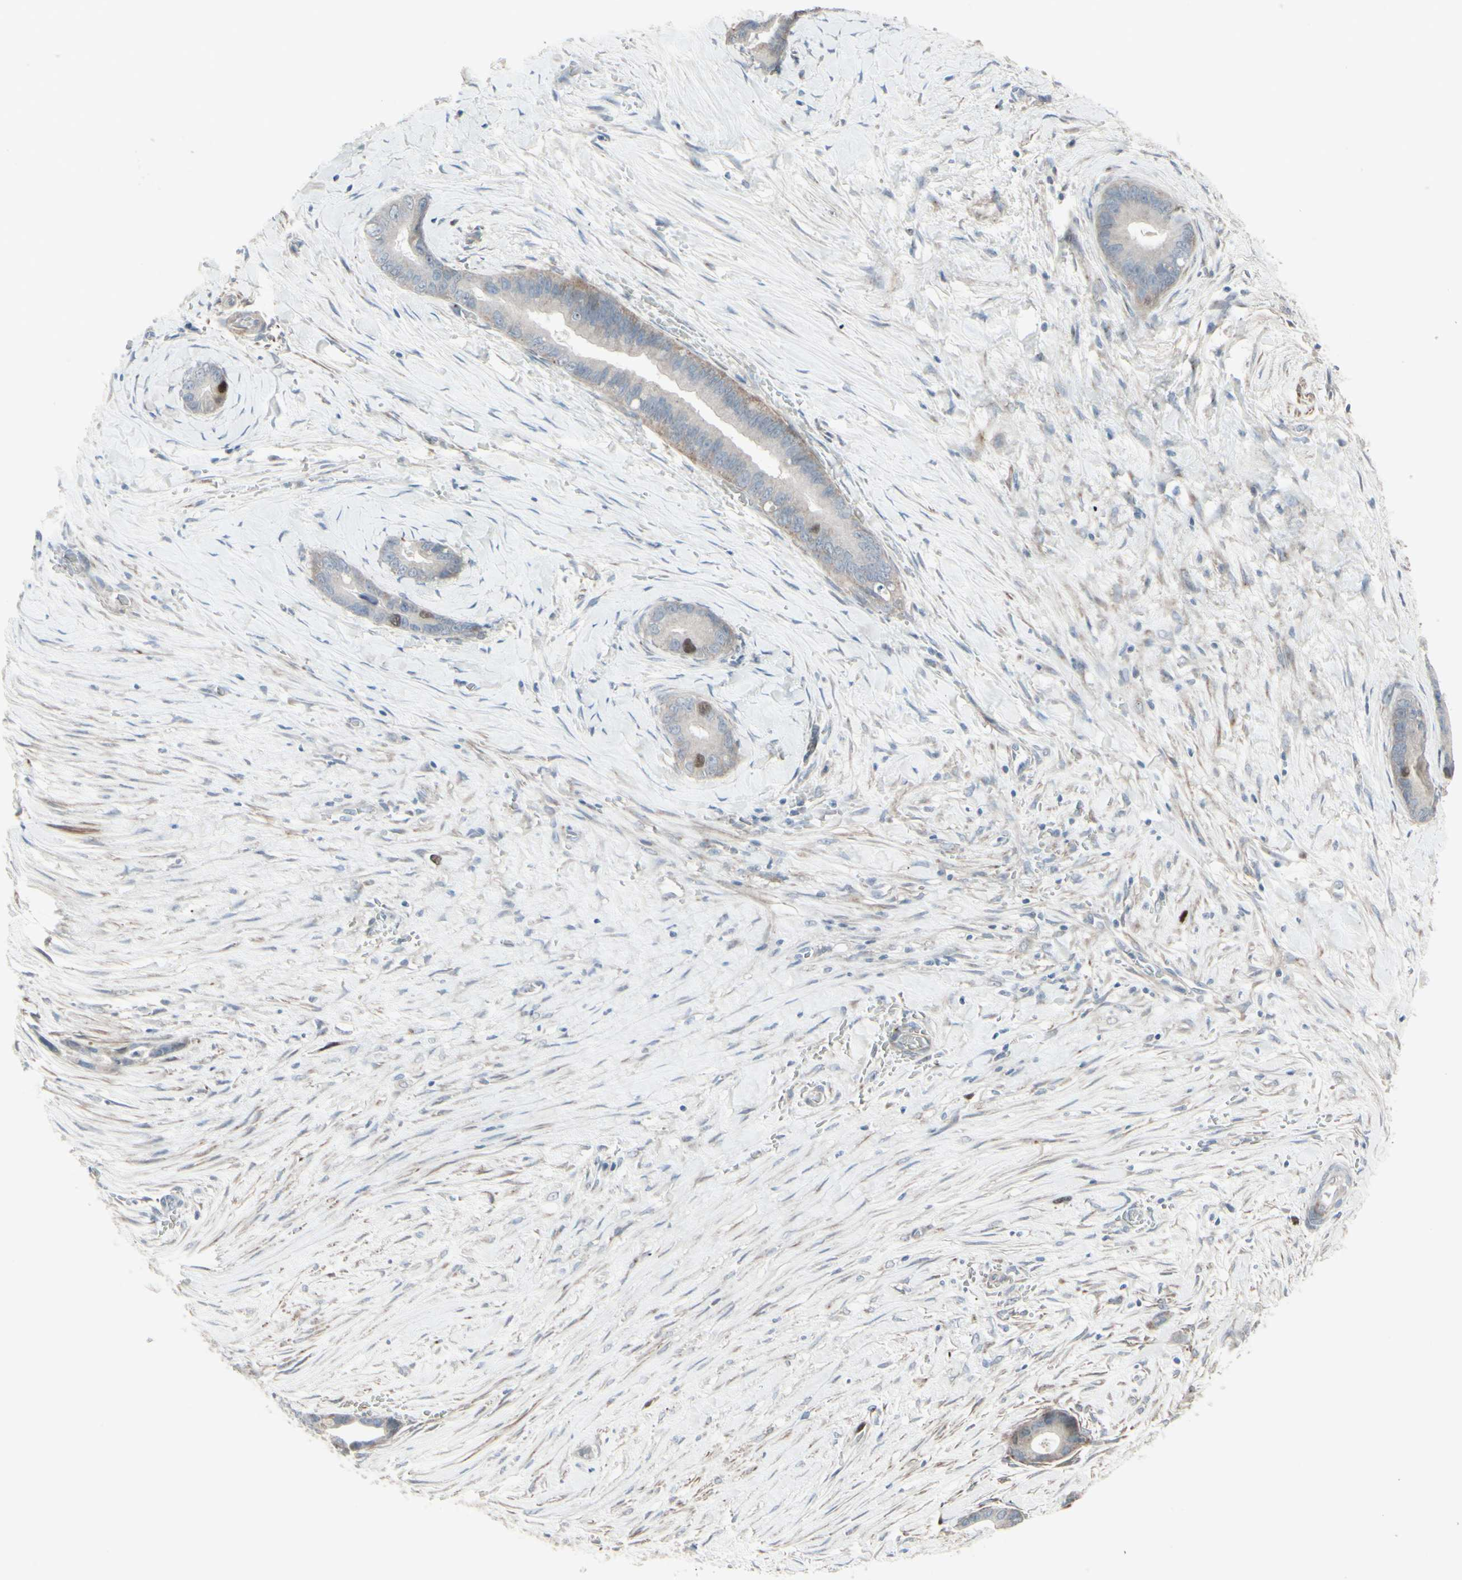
{"staining": {"intensity": "moderate", "quantity": "<25%", "location": "nuclear"}, "tissue": "liver cancer", "cell_type": "Tumor cells", "image_type": "cancer", "snomed": [{"axis": "morphology", "description": "Cholangiocarcinoma"}, {"axis": "topography", "description": "Liver"}], "caption": "Immunohistochemistry of human liver cancer (cholangiocarcinoma) shows low levels of moderate nuclear positivity in about <25% of tumor cells.", "gene": "GMNN", "patient": {"sex": "female", "age": 55}}